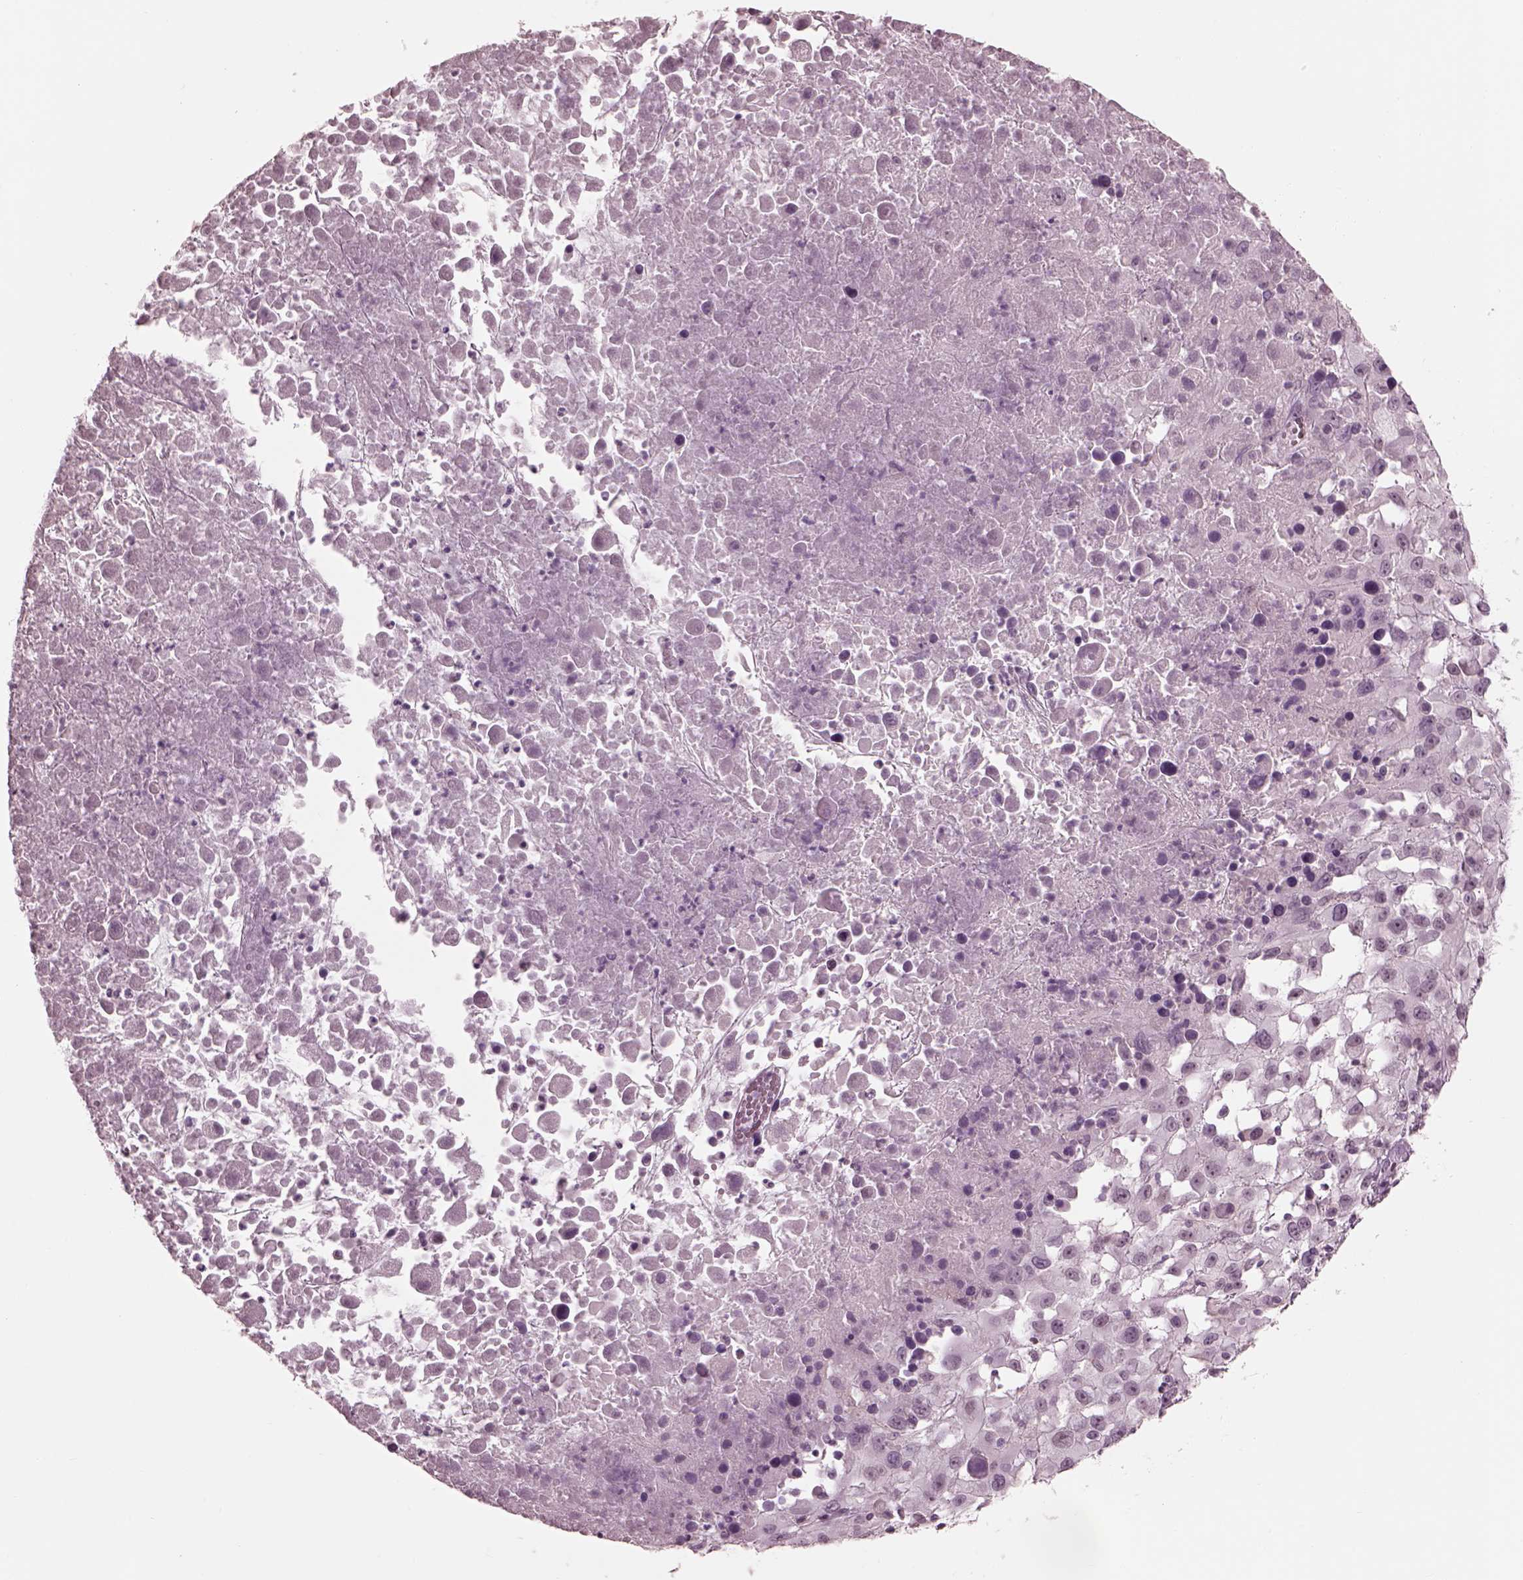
{"staining": {"intensity": "negative", "quantity": "none", "location": "none"}, "tissue": "melanoma", "cell_type": "Tumor cells", "image_type": "cancer", "snomed": [{"axis": "morphology", "description": "Malignant melanoma, Metastatic site"}, {"axis": "topography", "description": "Soft tissue"}], "caption": "Melanoma was stained to show a protein in brown. There is no significant positivity in tumor cells.", "gene": "GARIN4", "patient": {"sex": "male", "age": 50}}